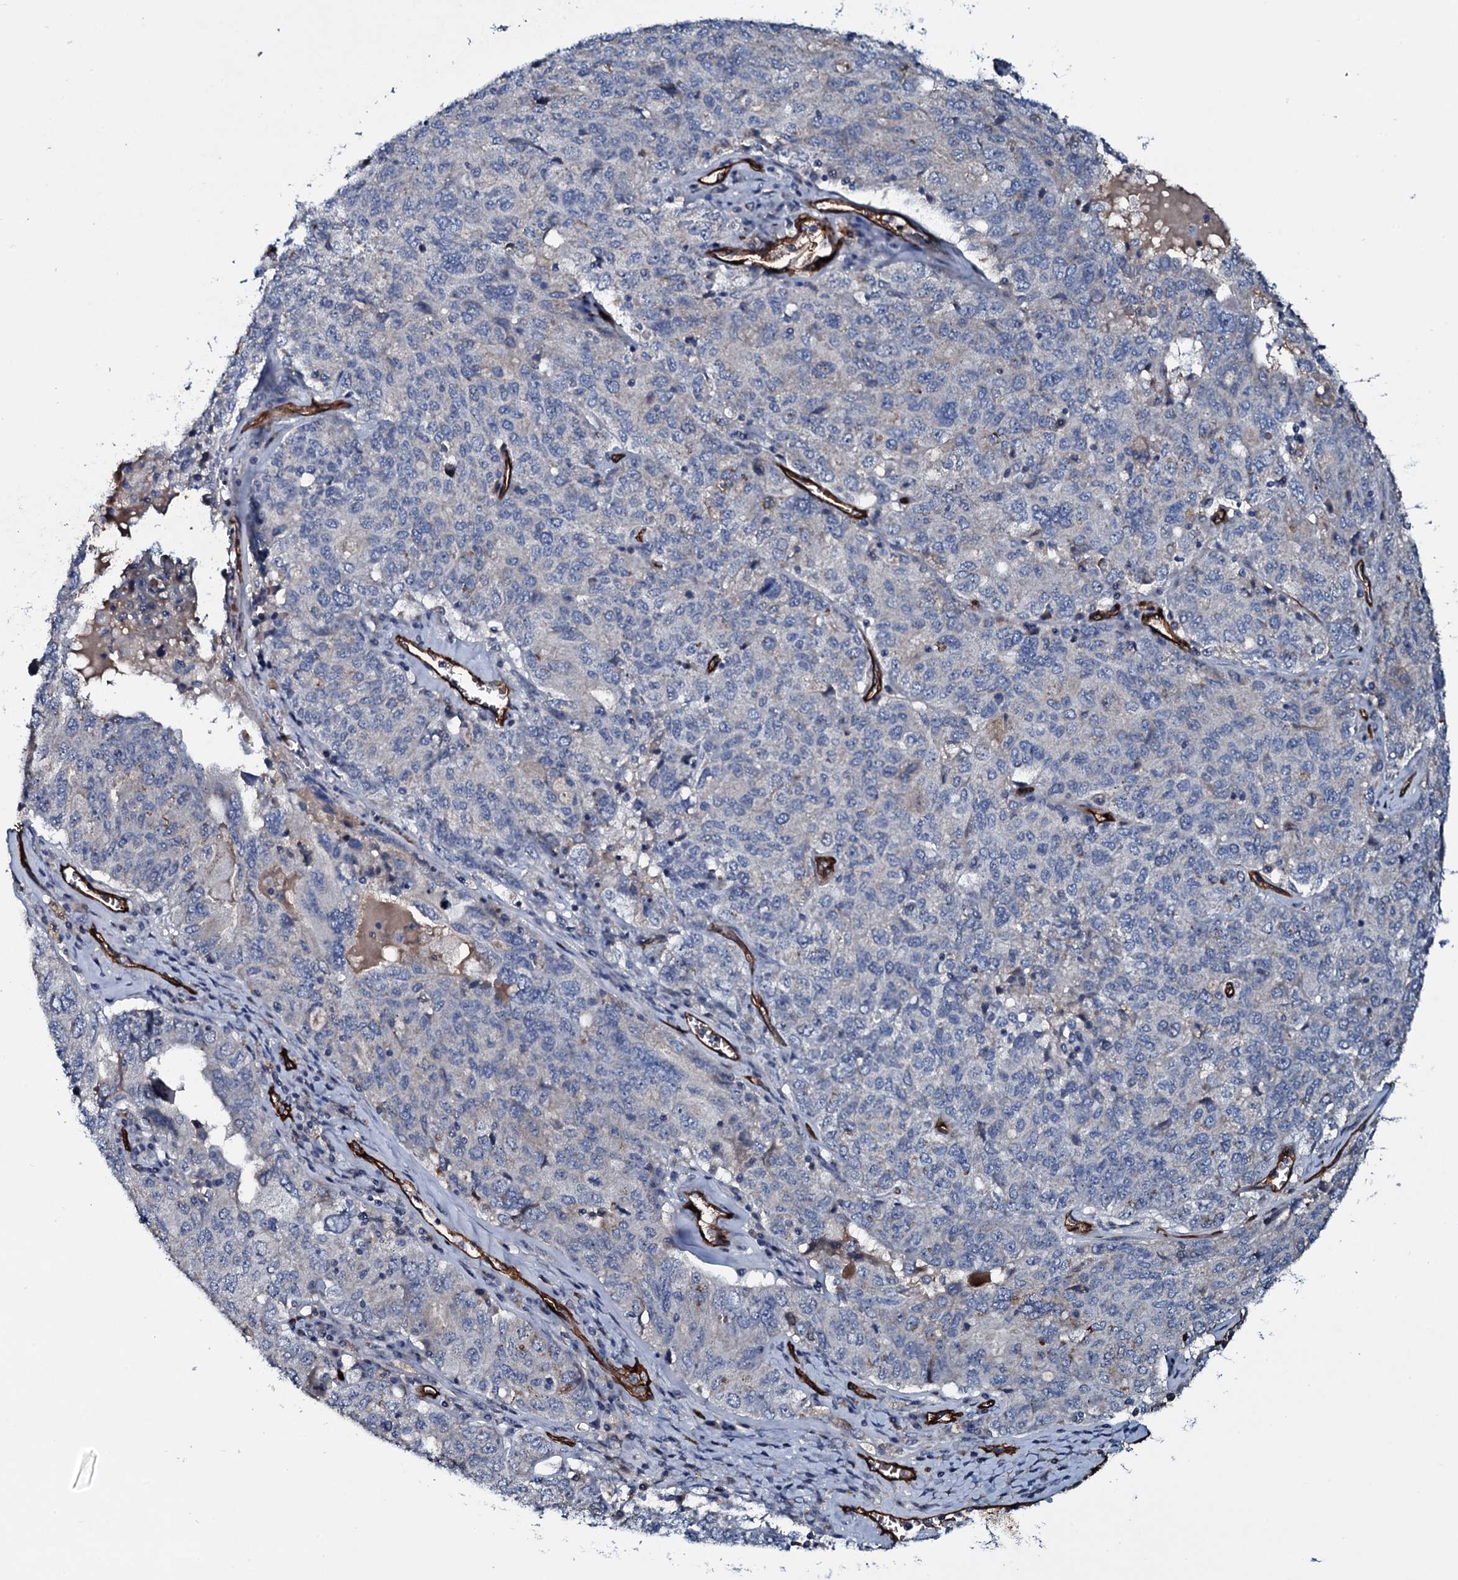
{"staining": {"intensity": "negative", "quantity": "none", "location": "none"}, "tissue": "ovarian cancer", "cell_type": "Tumor cells", "image_type": "cancer", "snomed": [{"axis": "morphology", "description": "Carcinoma, endometroid"}, {"axis": "topography", "description": "Ovary"}], "caption": "A high-resolution image shows IHC staining of endometroid carcinoma (ovarian), which shows no significant expression in tumor cells.", "gene": "CLEC14A", "patient": {"sex": "female", "age": 62}}